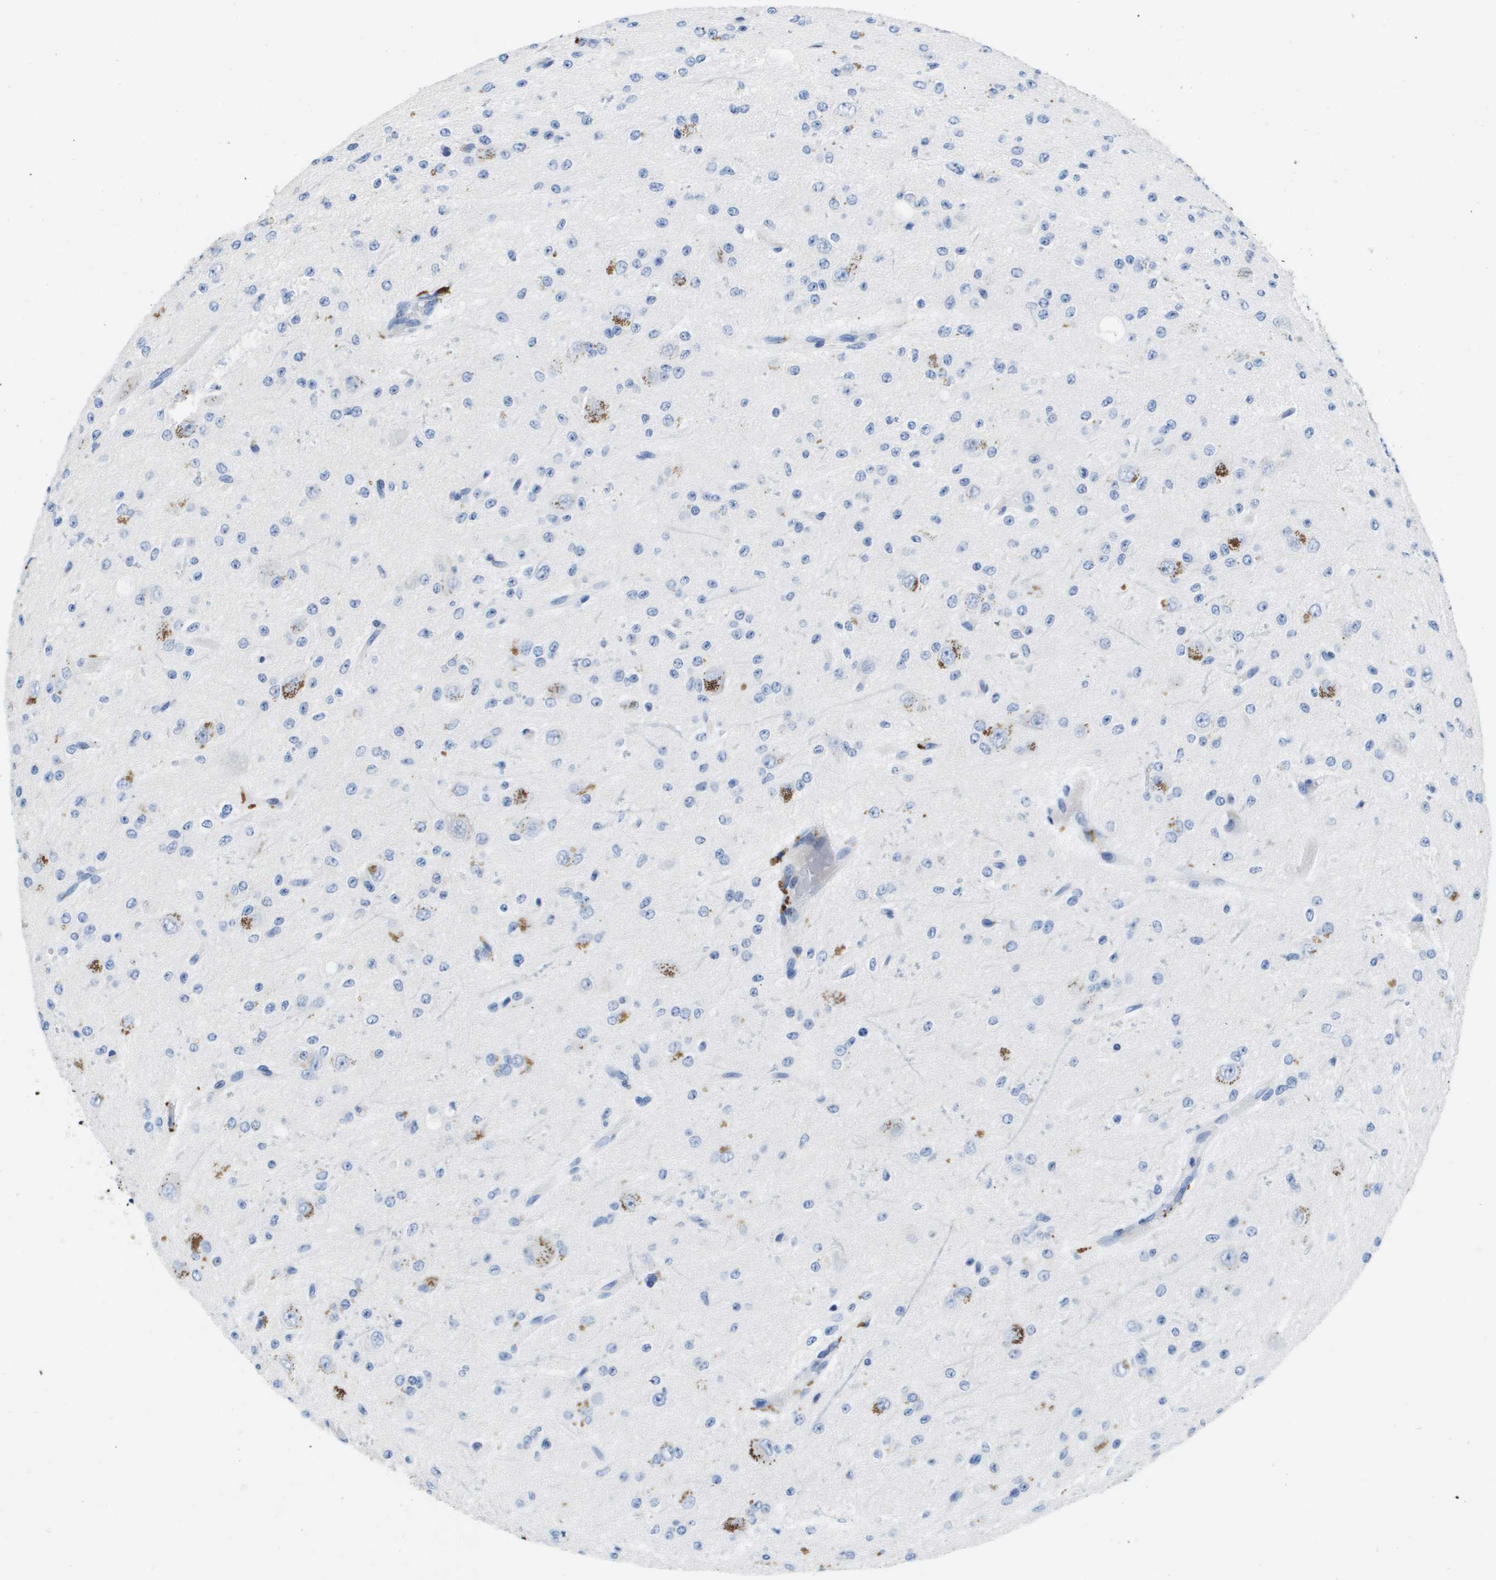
{"staining": {"intensity": "negative", "quantity": "none", "location": "none"}, "tissue": "glioma", "cell_type": "Tumor cells", "image_type": "cancer", "snomed": [{"axis": "morphology", "description": "Glioma, malignant, High grade"}, {"axis": "topography", "description": "pancreas cauda"}], "caption": "DAB (3,3'-diaminobenzidine) immunohistochemical staining of malignant glioma (high-grade) demonstrates no significant positivity in tumor cells.", "gene": "MS4A1", "patient": {"sex": "male", "age": 60}}